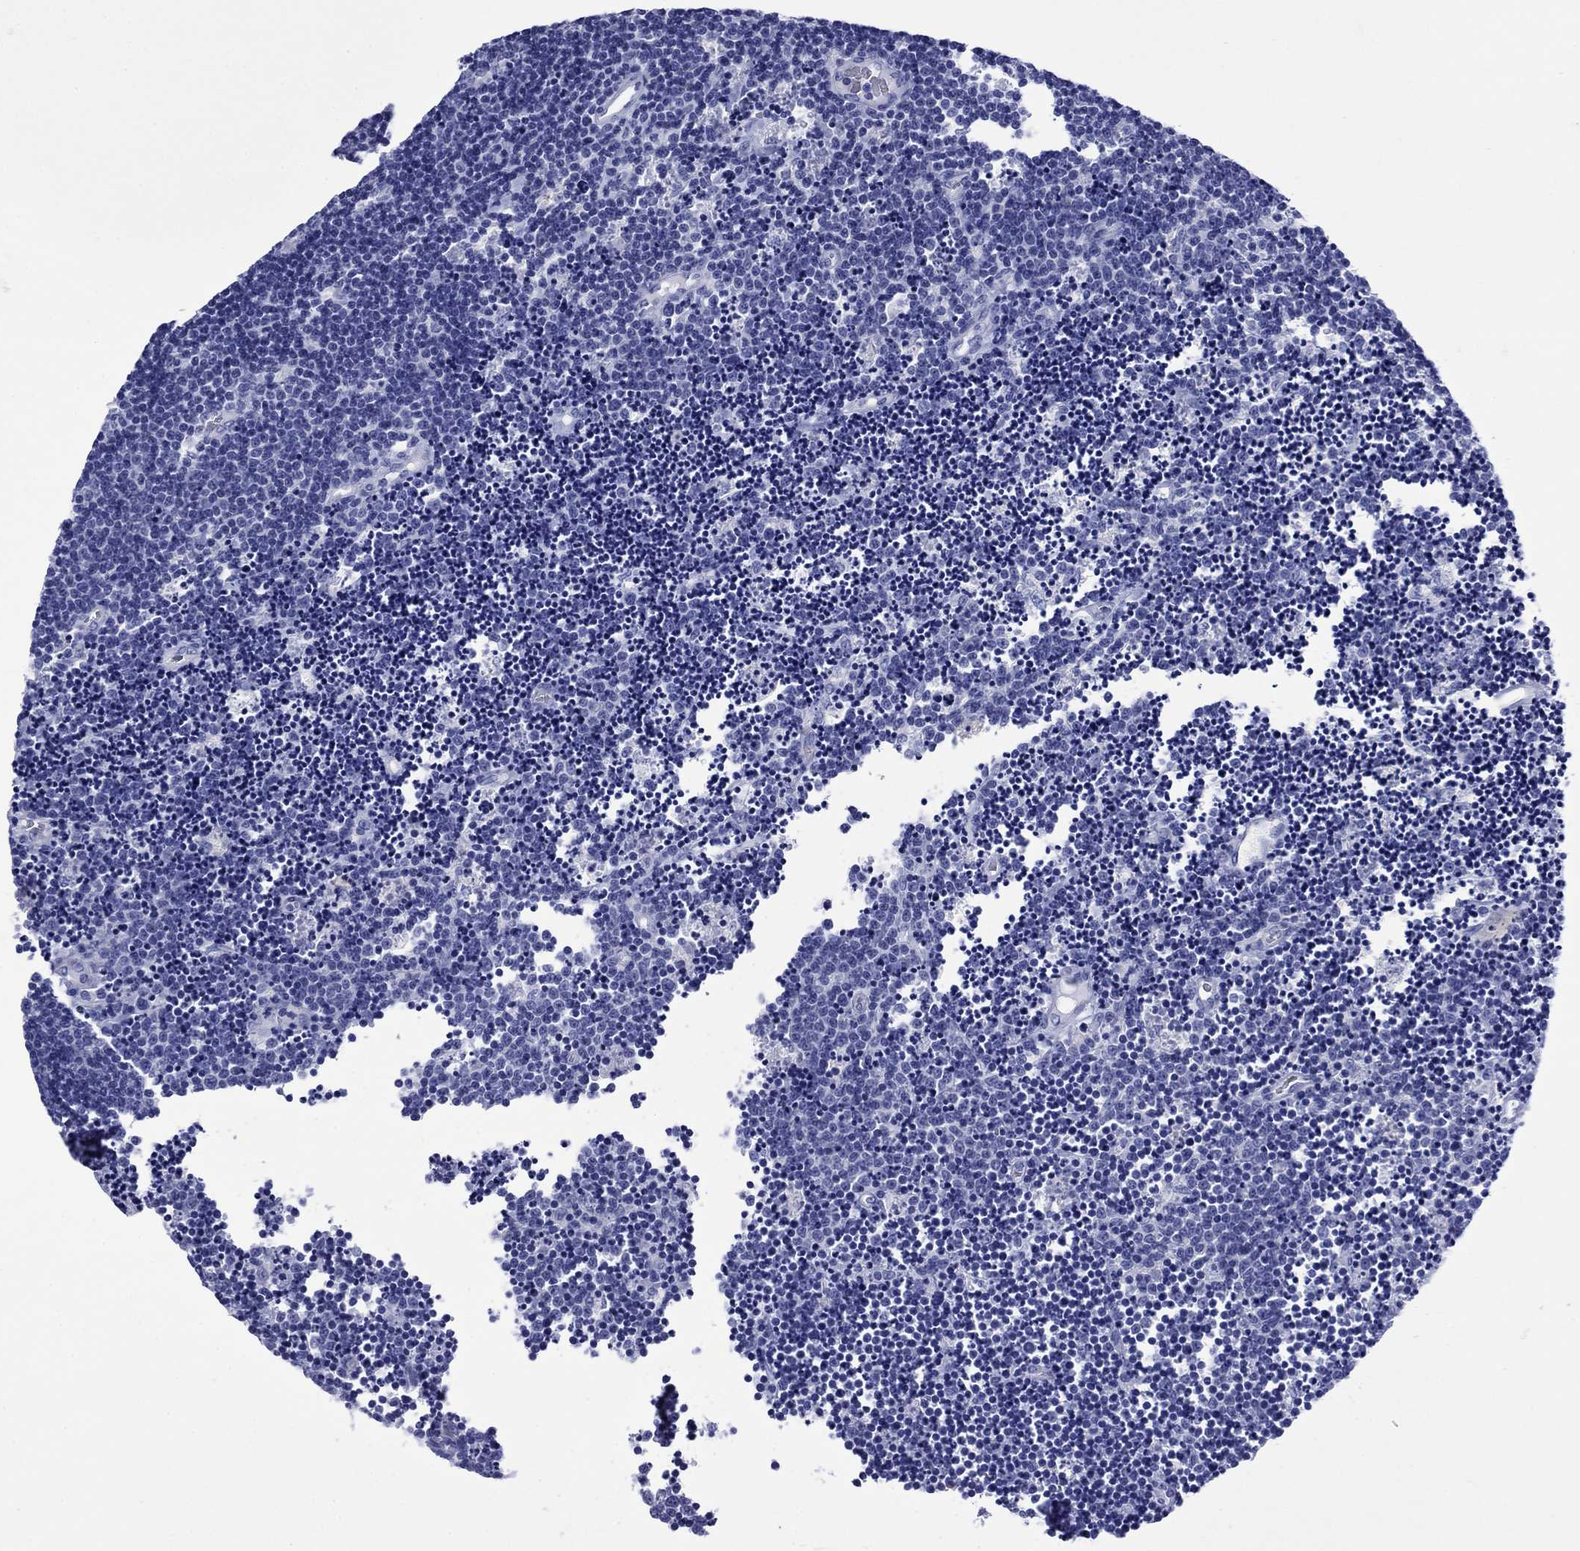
{"staining": {"intensity": "negative", "quantity": "none", "location": "none"}, "tissue": "lymphoma", "cell_type": "Tumor cells", "image_type": "cancer", "snomed": [{"axis": "morphology", "description": "Malignant lymphoma, non-Hodgkin's type, Low grade"}, {"axis": "topography", "description": "Brain"}], "caption": "Immunohistochemical staining of human low-grade malignant lymphoma, non-Hodgkin's type reveals no significant positivity in tumor cells.", "gene": "ROM1", "patient": {"sex": "female", "age": 66}}